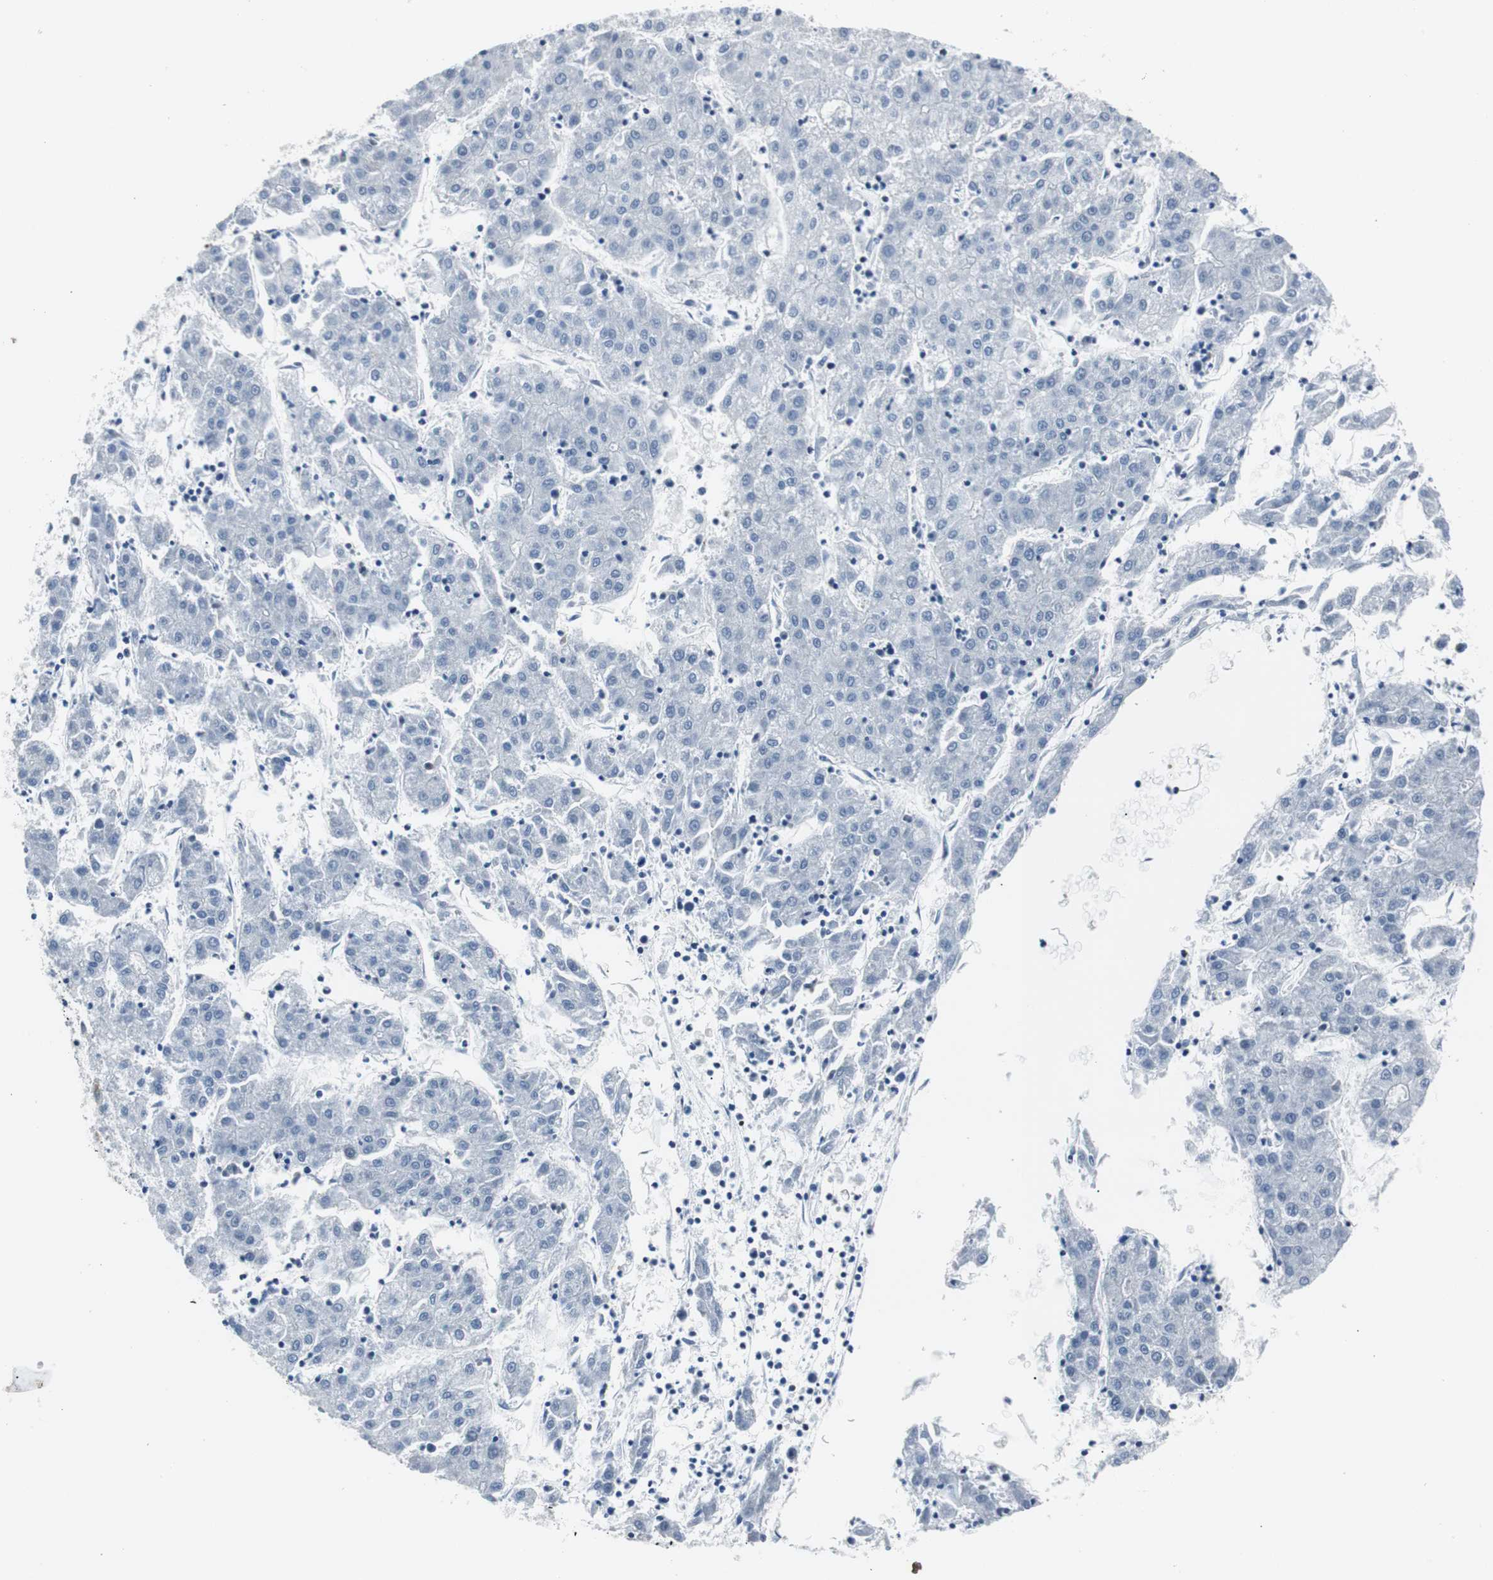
{"staining": {"intensity": "negative", "quantity": "none", "location": "none"}, "tissue": "liver cancer", "cell_type": "Tumor cells", "image_type": "cancer", "snomed": [{"axis": "morphology", "description": "Carcinoma, Hepatocellular, NOS"}, {"axis": "topography", "description": "Liver"}], "caption": "There is no significant expression in tumor cells of hepatocellular carcinoma (liver).", "gene": "BBC3", "patient": {"sex": "male", "age": 72}}